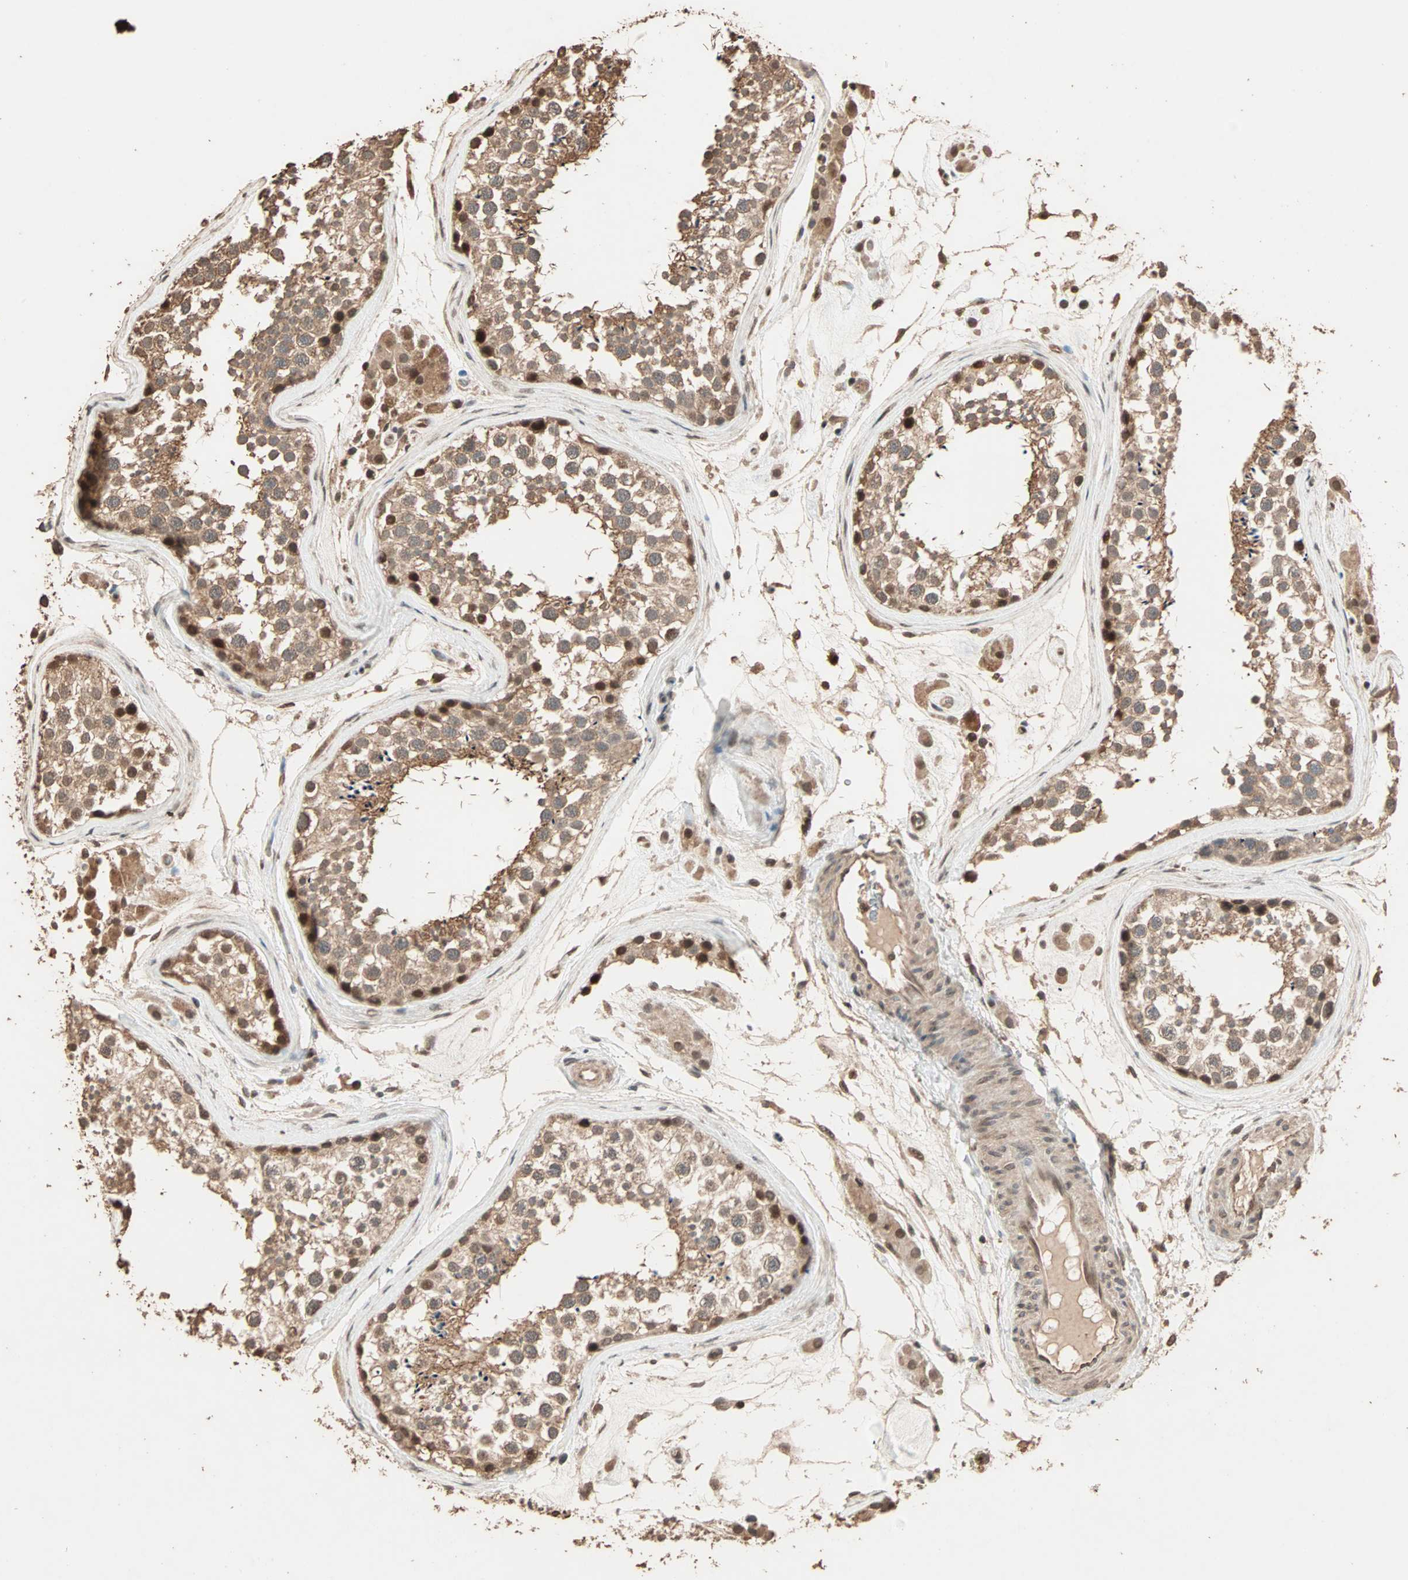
{"staining": {"intensity": "strong", "quantity": ">75%", "location": "cytoplasmic/membranous,nuclear"}, "tissue": "testis", "cell_type": "Cells in seminiferous ducts", "image_type": "normal", "snomed": [{"axis": "morphology", "description": "Normal tissue, NOS"}, {"axis": "topography", "description": "Testis"}], "caption": "An immunohistochemistry (IHC) photomicrograph of unremarkable tissue is shown. Protein staining in brown shows strong cytoplasmic/membranous,nuclear positivity in testis within cells in seminiferous ducts.", "gene": "ZBTB33", "patient": {"sex": "male", "age": 46}}